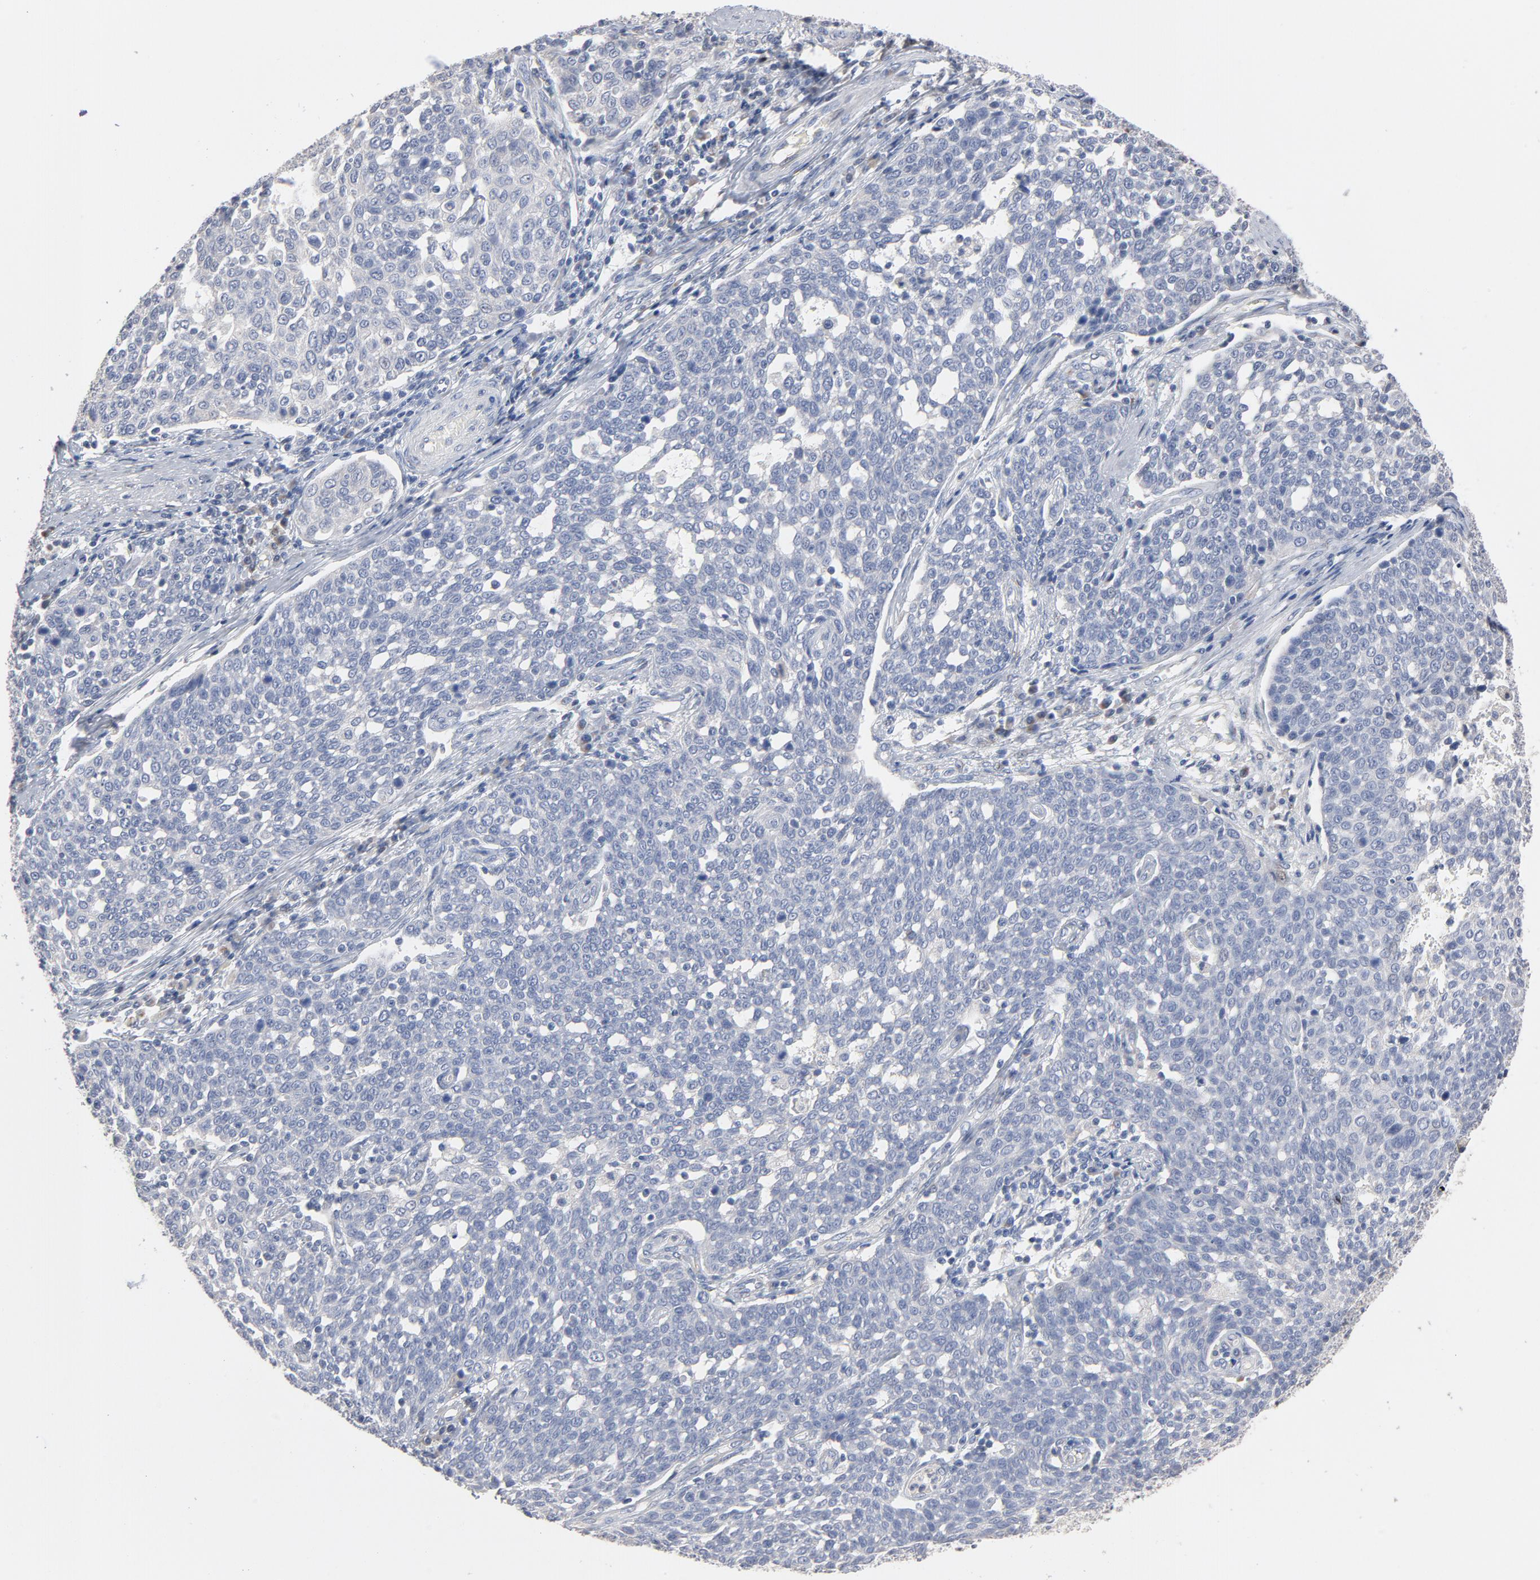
{"staining": {"intensity": "negative", "quantity": "none", "location": "none"}, "tissue": "cervical cancer", "cell_type": "Tumor cells", "image_type": "cancer", "snomed": [{"axis": "morphology", "description": "Squamous cell carcinoma, NOS"}, {"axis": "topography", "description": "Cervix"}], "caption": "IHC image of cervical squamous cell carcinoma stained for a protein (brown), which reveals no staining in tumor cells. (DAB IHC, high magnification).", "gene": "AK7", "patient": {"sex": "female", "age": 34}}